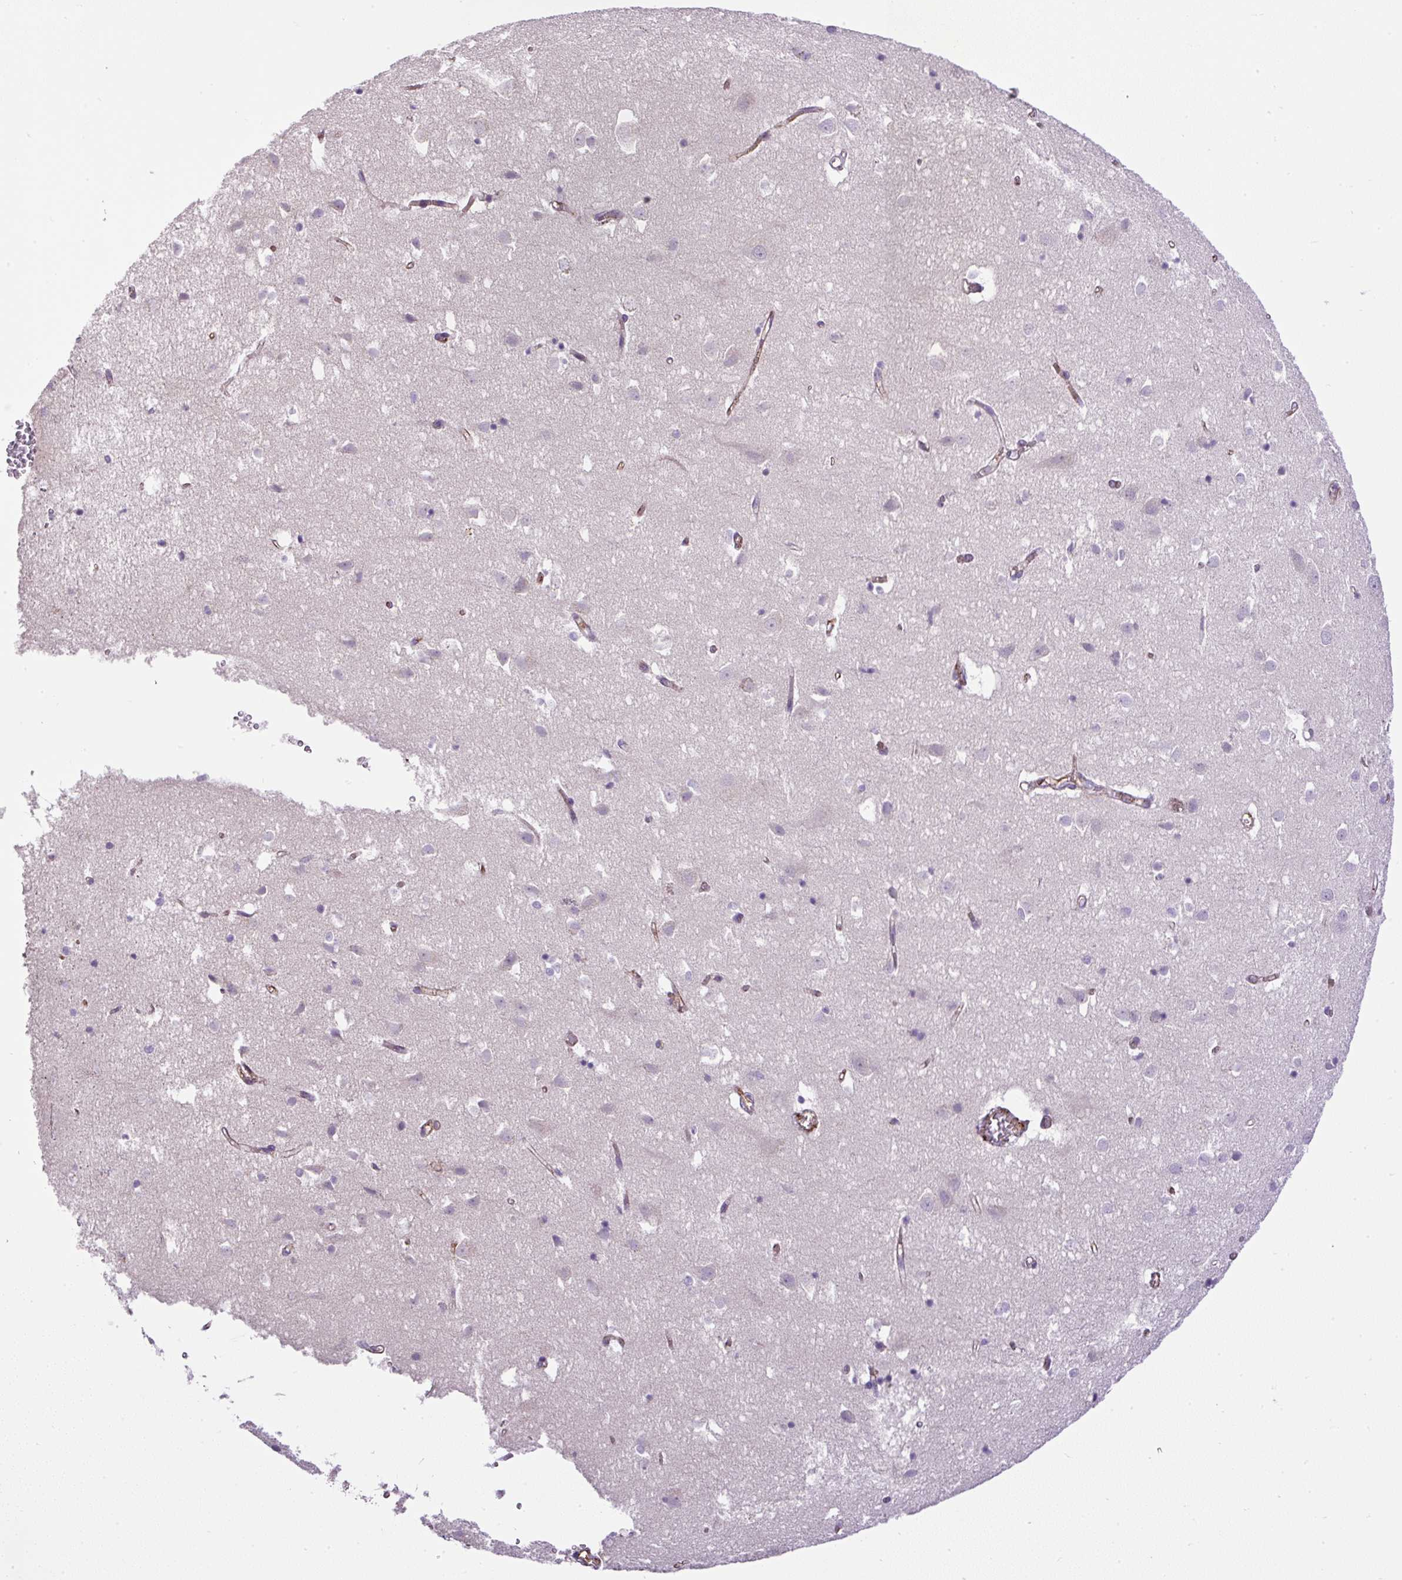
{"staining": {"intensity": "moderate", "quantity": "25%-75%", "location": "cytoplasmic/membranous"}, "tissue": "cerebral cortex", "cell_type": "Endothelial cells", "image_type": "normal", "snomed": [{"axis": "morphology", "description": "Normal tissue, NOS"}, {"axis": "topography", "description": "Cerebral cortex"}], "caption": "Brown immunohistochemical staining in normal human cerebral cortex exhibits moderate cytoplasmic/membranous positivity in about 25%-75% of endothelial cells.", "gene": "LEFTY1", "patient": {"sex": "male", "age": 70}}